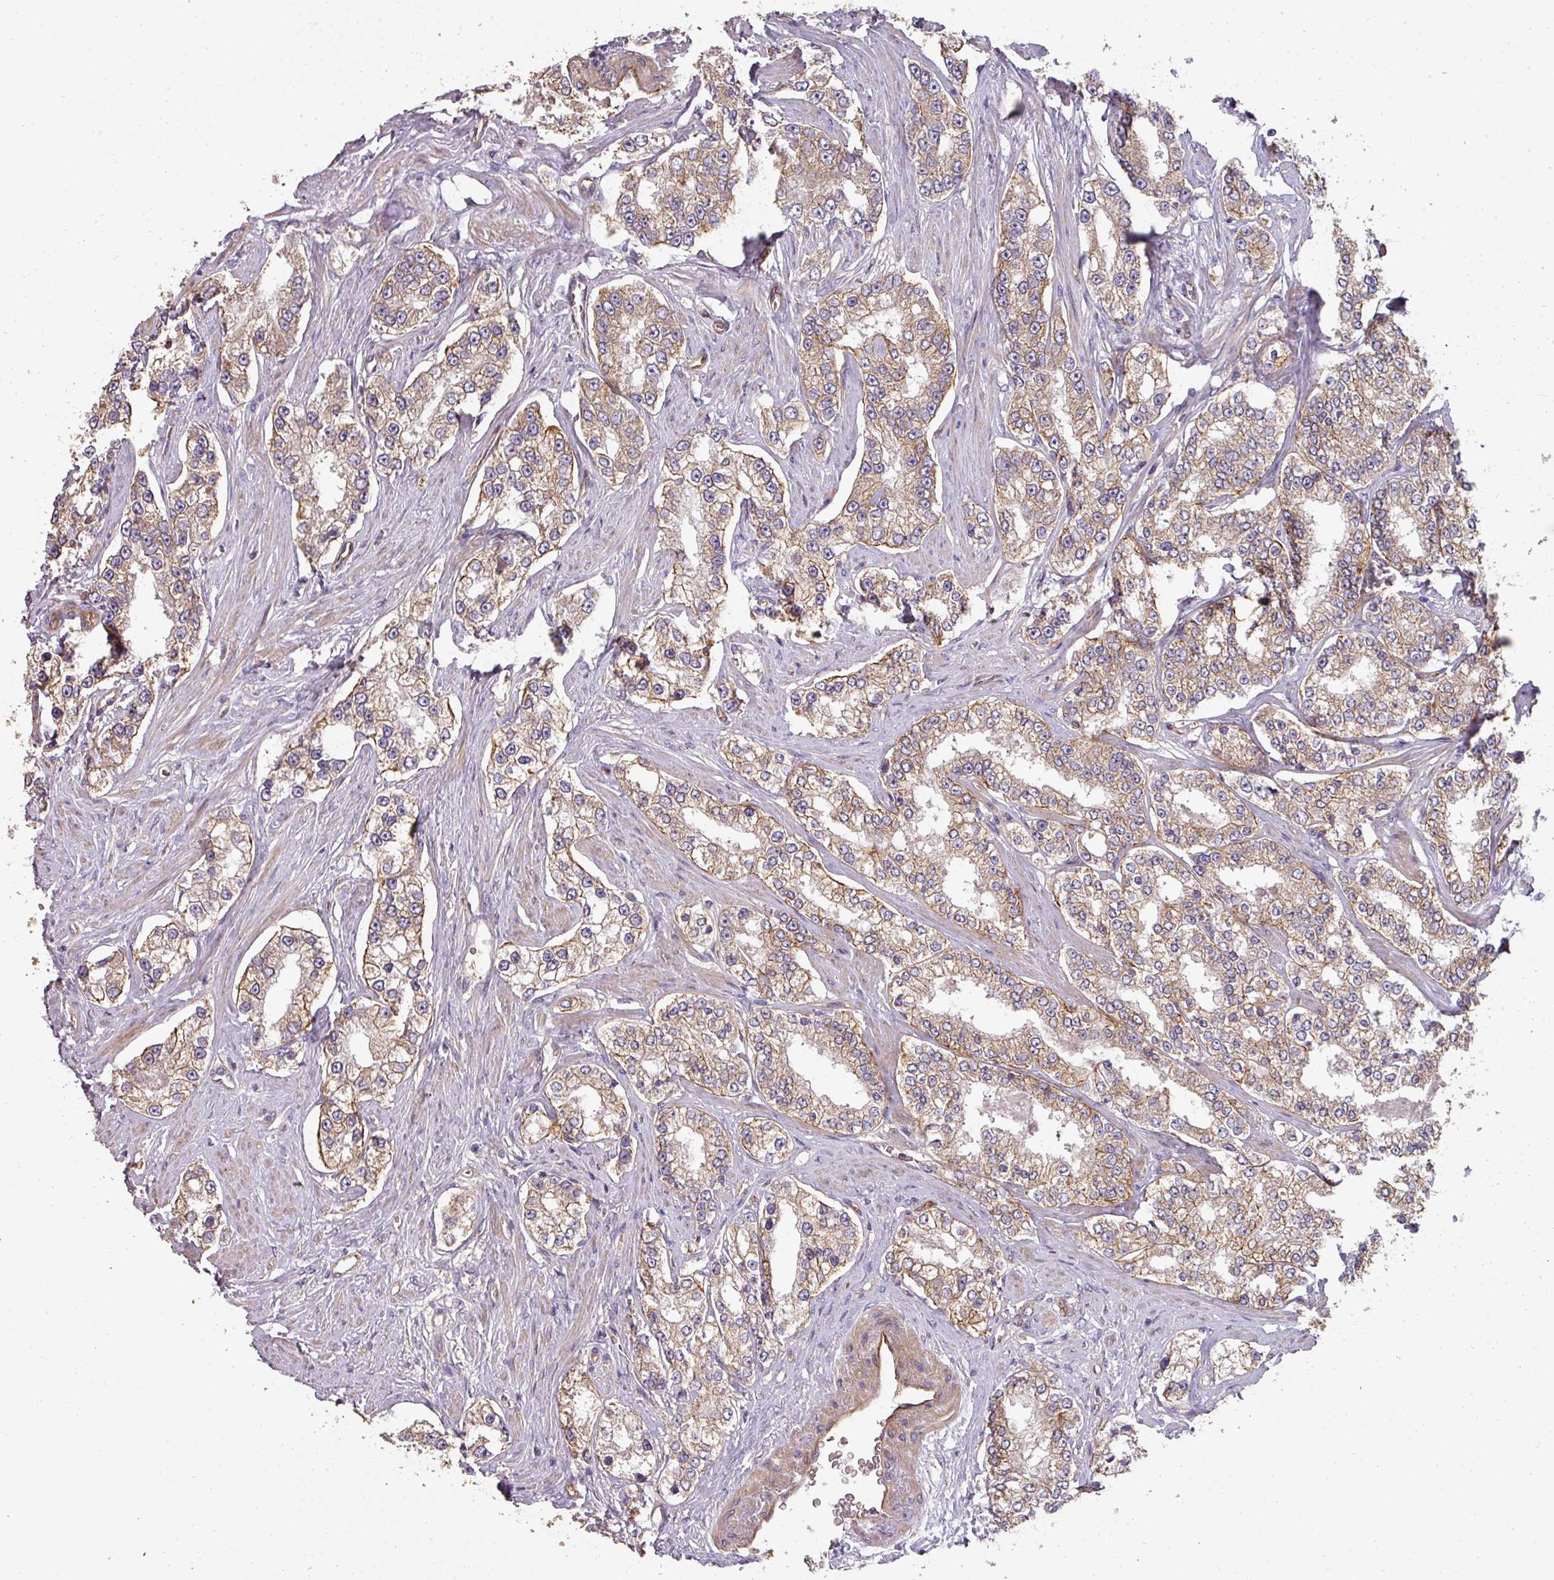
{"staining": {"intensity": "weak", "quantity": "25%-75%", "location": "cytoplasmic/membranous"}, "tissue": "prostate cancer", "cell_type": "Tumor cells", "image_type": "cancer", "snomed": [{"axis": "morphology", "description": "Normal tissue, NOS"}, {"axis": "morphology", "description": "Adenocarcinoma, High grade"}, {"axis": "topography", "description": "Prostate"}], "caption": "Adenocarcinoma (high-grade) (prostate) stained for a protein shows weak cytoplasmic/membranous positivity in tumor cells. (brown staining indicates protein expression, while blue staining denotes nuclei).", "gene": "PCDH1", "patient": {"sex": "male", "age": 83}}